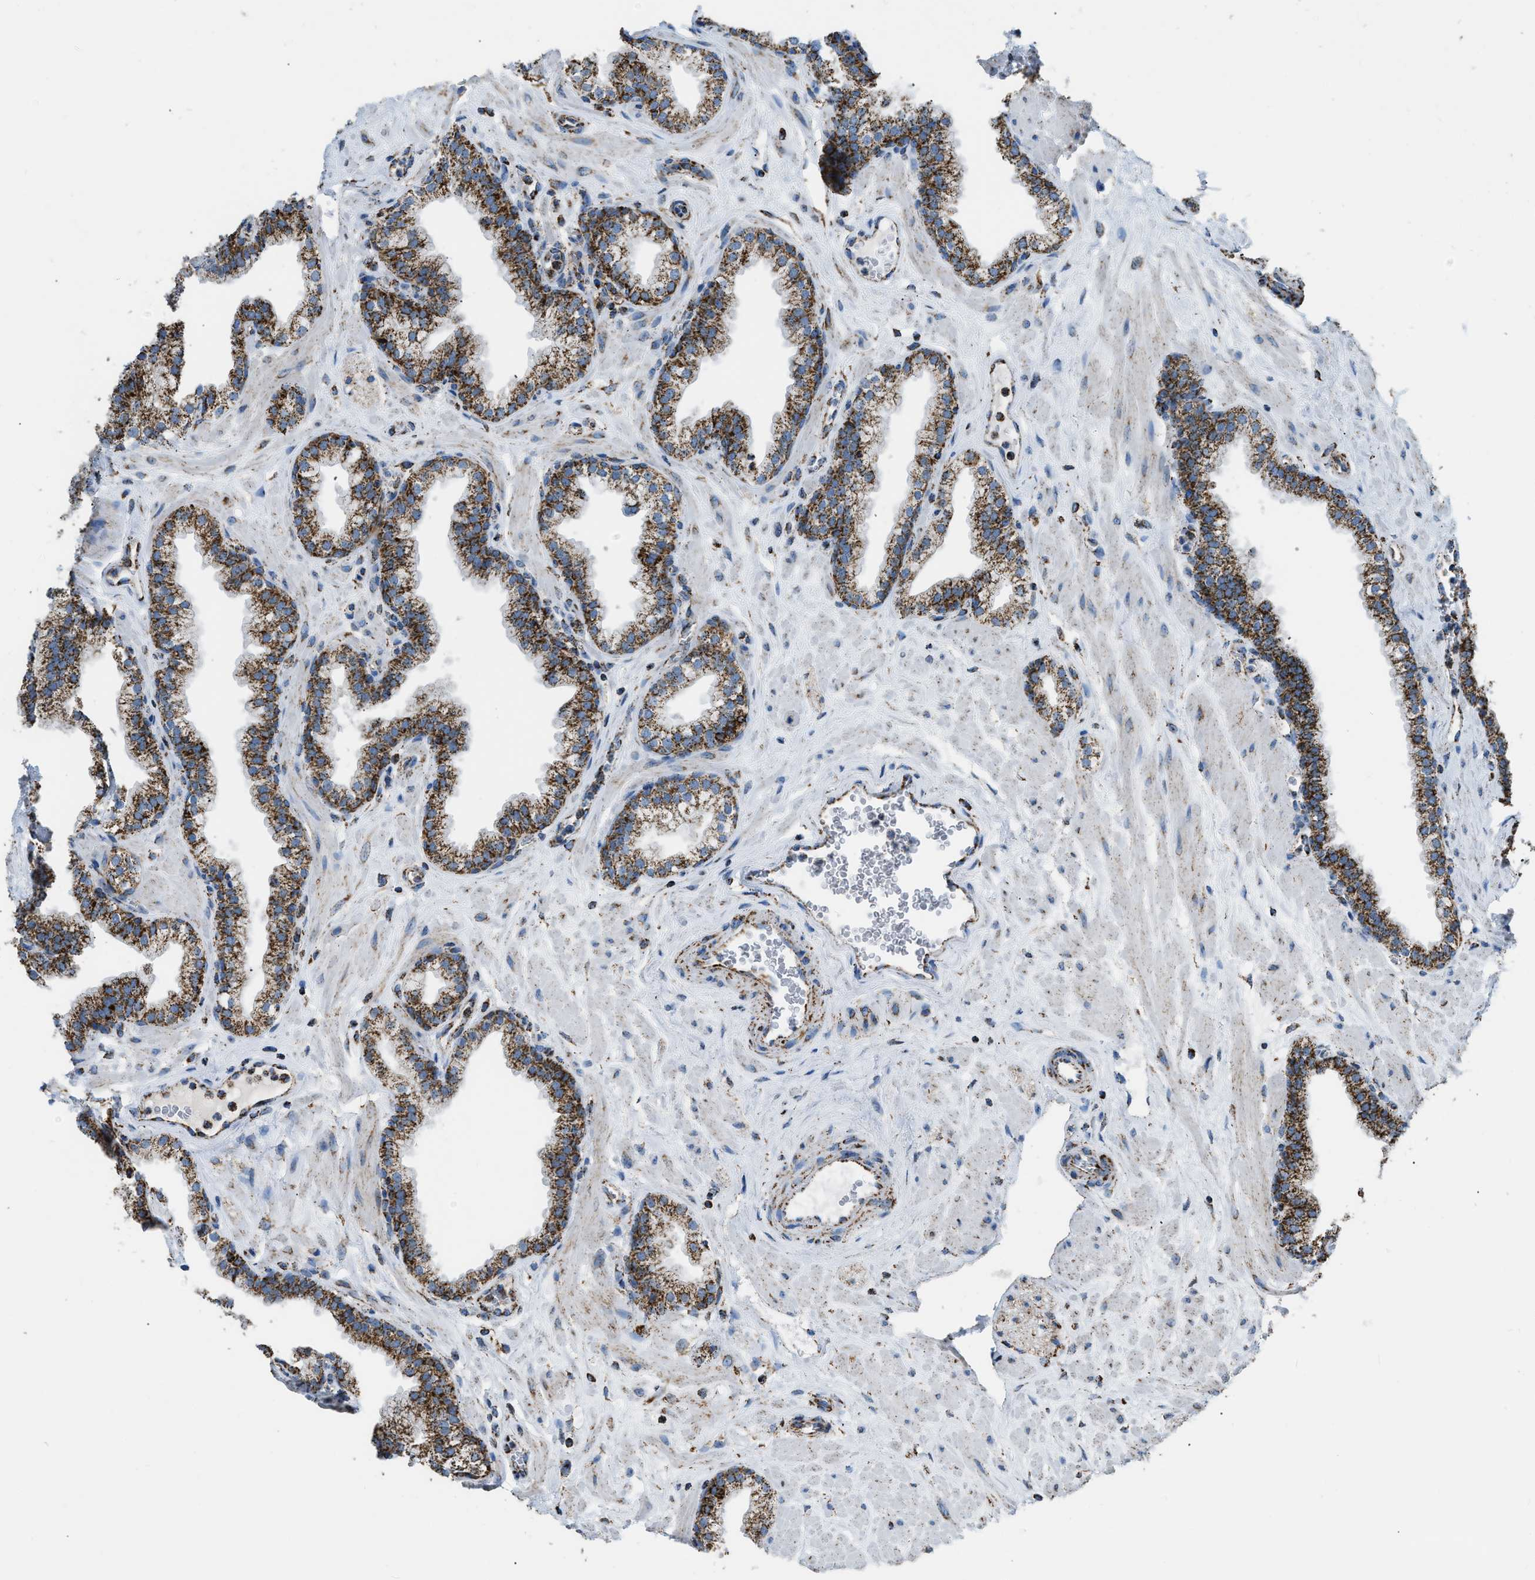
{"staining": {"intensity": "strong", "quantity": ">75%", "location": "cytoplasmic/membranous"}, "tissue": "prostate", "cell_type": "Glandular cells", "image_type": "normal", "snomed": [{"axis": "morphology", "description": "Normal tissue, NOS"}, {"axis": "morphology", "description": "Urothelial carcinoma, Low grade"}, {"axis": "topography", "description": "Urinary bladder"}, {"axis": "topography", "description": "Prostate"}], "caption": "Glandular cells demonstrate high levels of strong cytoplasmic/membranous expression in about >75% of cells in normal prostate.", "gene": "ETFB", "patient": {"sex": "male", "age": 60}}